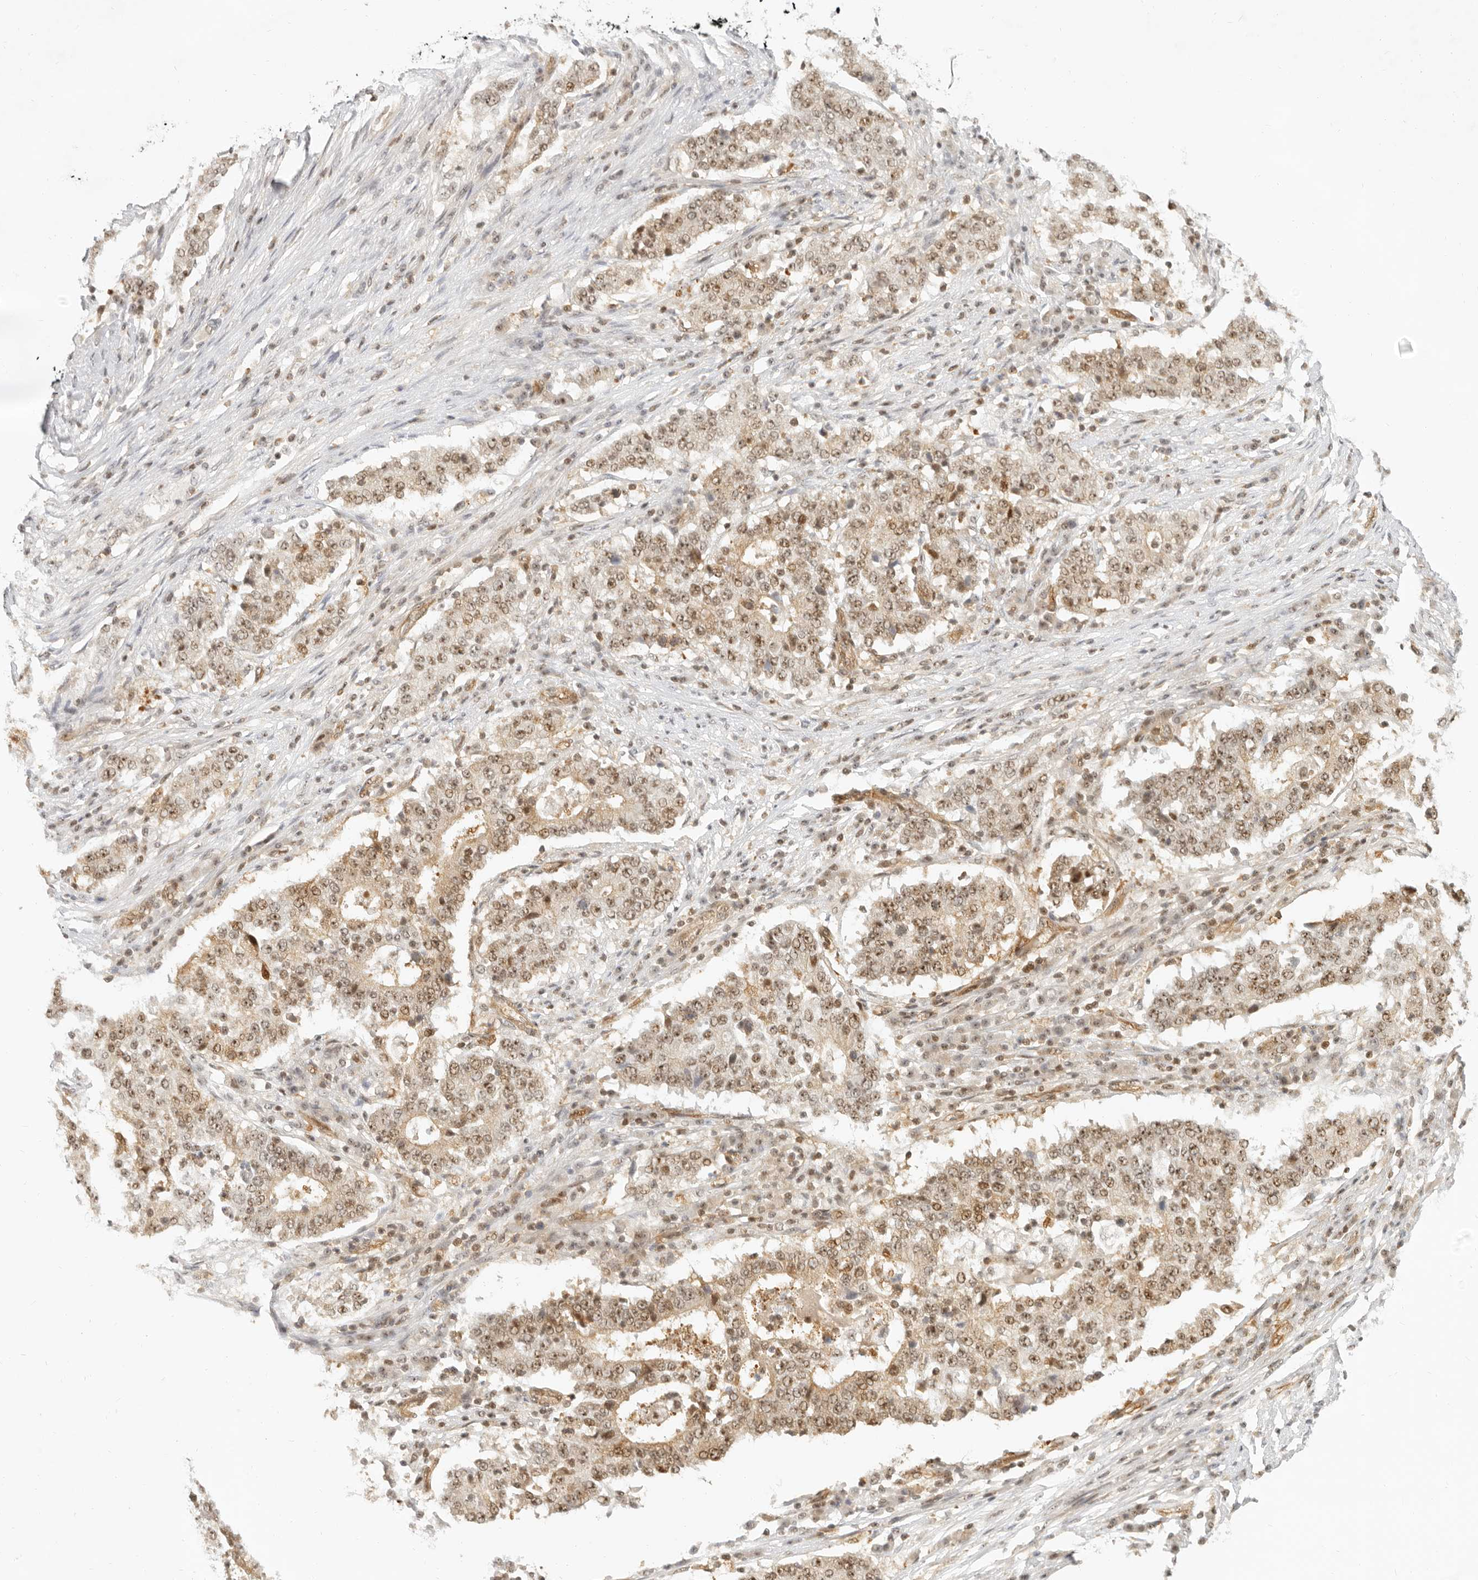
{"staining": {"intensity": "moderate", "quantity": ">75%", "location": "nuclear"}, "tissue": "stomach cancer", "cell_type": "Tumor cells", "image_type": "cancer", "snomed": [{"axis": "morphology", "description": "Adenocarcinoma, NOS"}, {"axis": "topography", "description": "Stomach"}], "caption": "IHC micrograph of human stomach cancer (adenocarcinoma) stained for a protein (brown), which displays medium levels of moderate nuclear expression in about >75% of tumor cells.", "gene": "BAP1", "patient": {"sex": "male", "age": 59}}